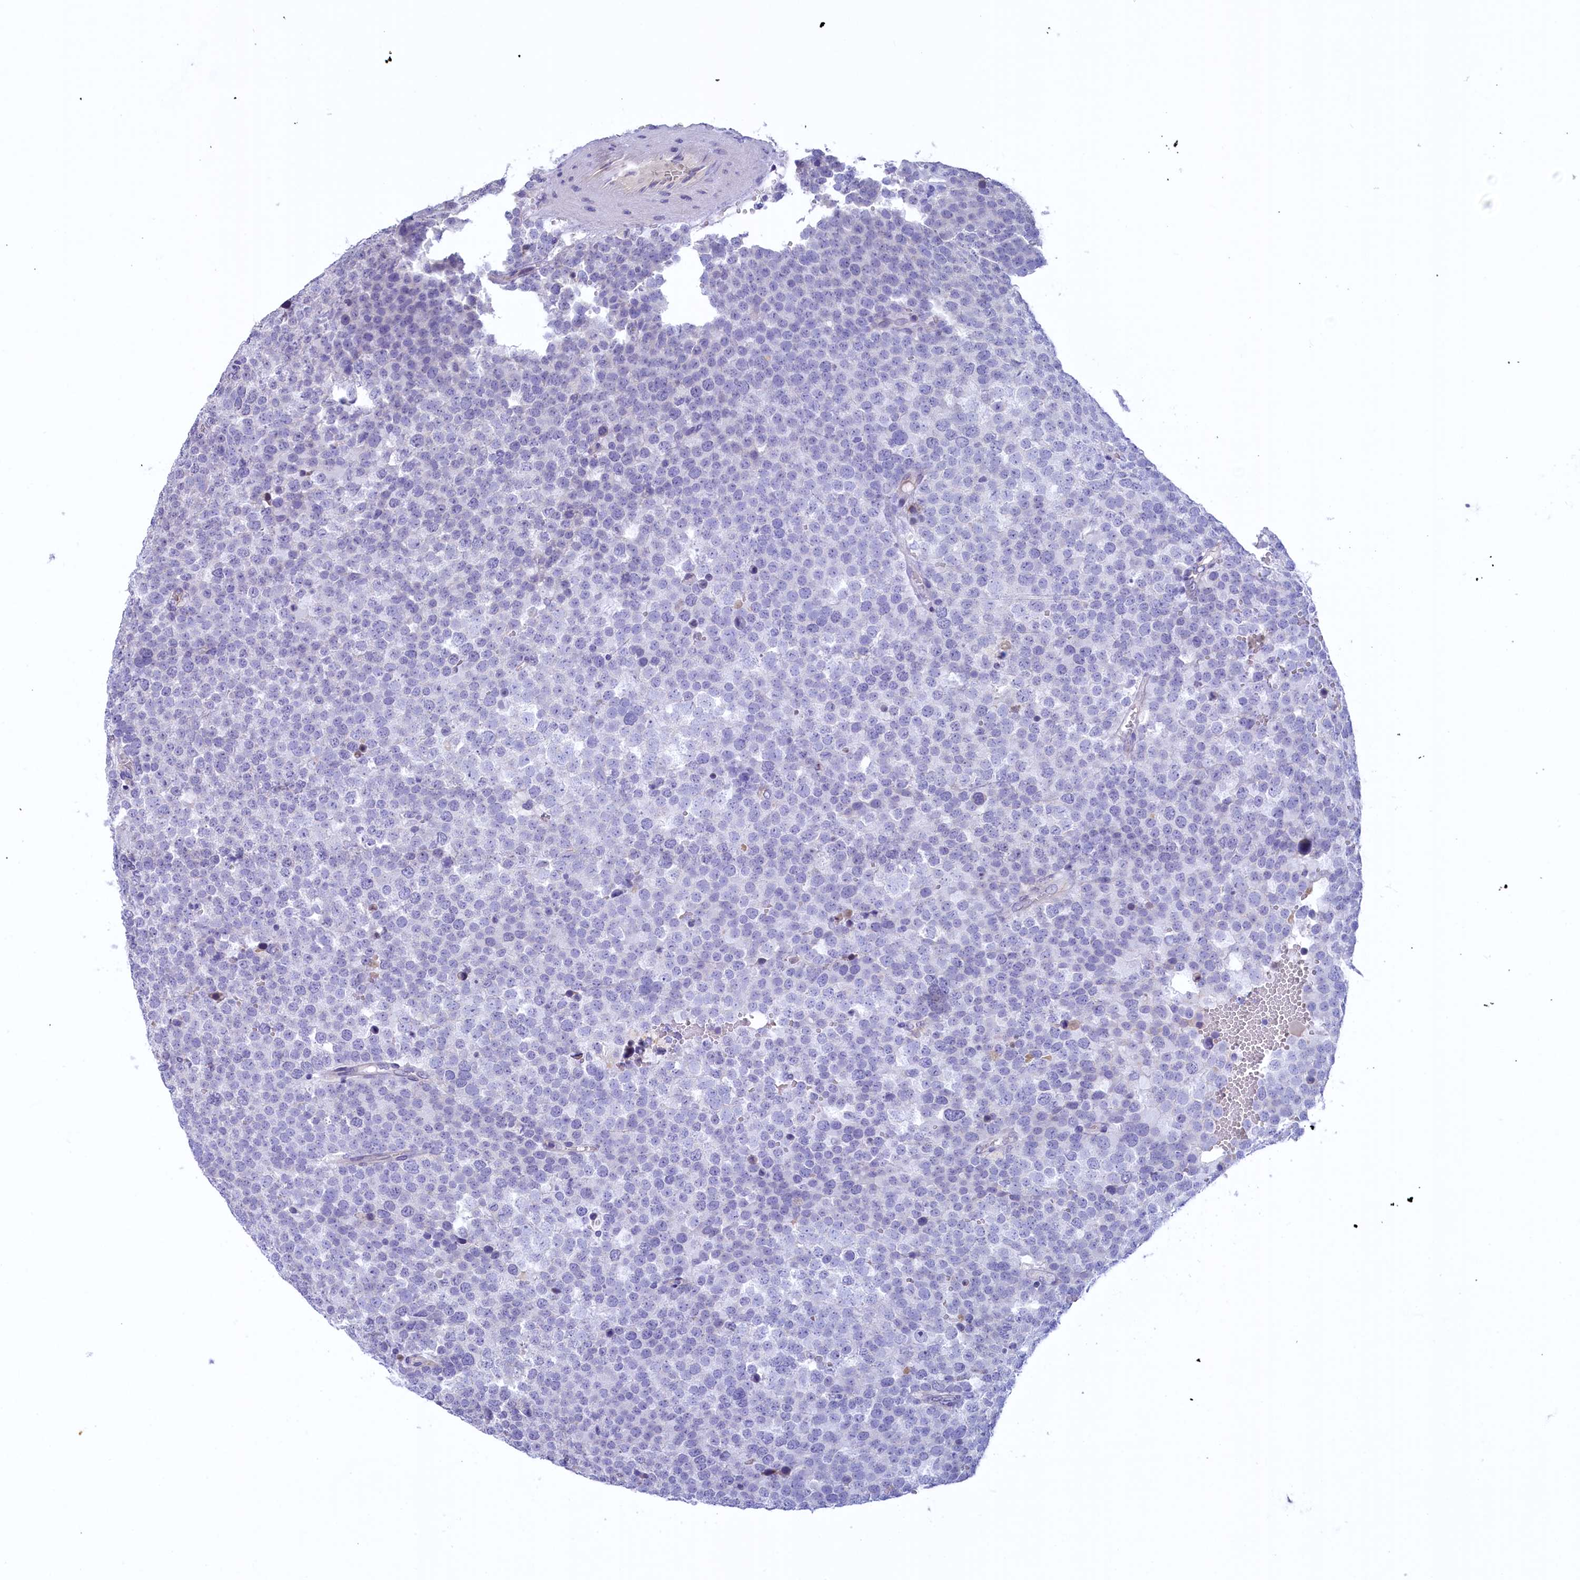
{"staining": {"intensity": "negative", "quantity": "none", "location": "none"}, "tissue": "testis cancer", "cell_type": "Tumor cells", "image_type": "cancer", "snomed": [{"axis": "morphology", "description": "Seminoma, NOS"}, {"axis": "topography", "description": "Testis"}], "caption": "IHC of testis cancer (seminoma) displays no expression in tumor cells.", "gene": "ZSWIM4", "patient": {"sex": "male", "age": 71}}